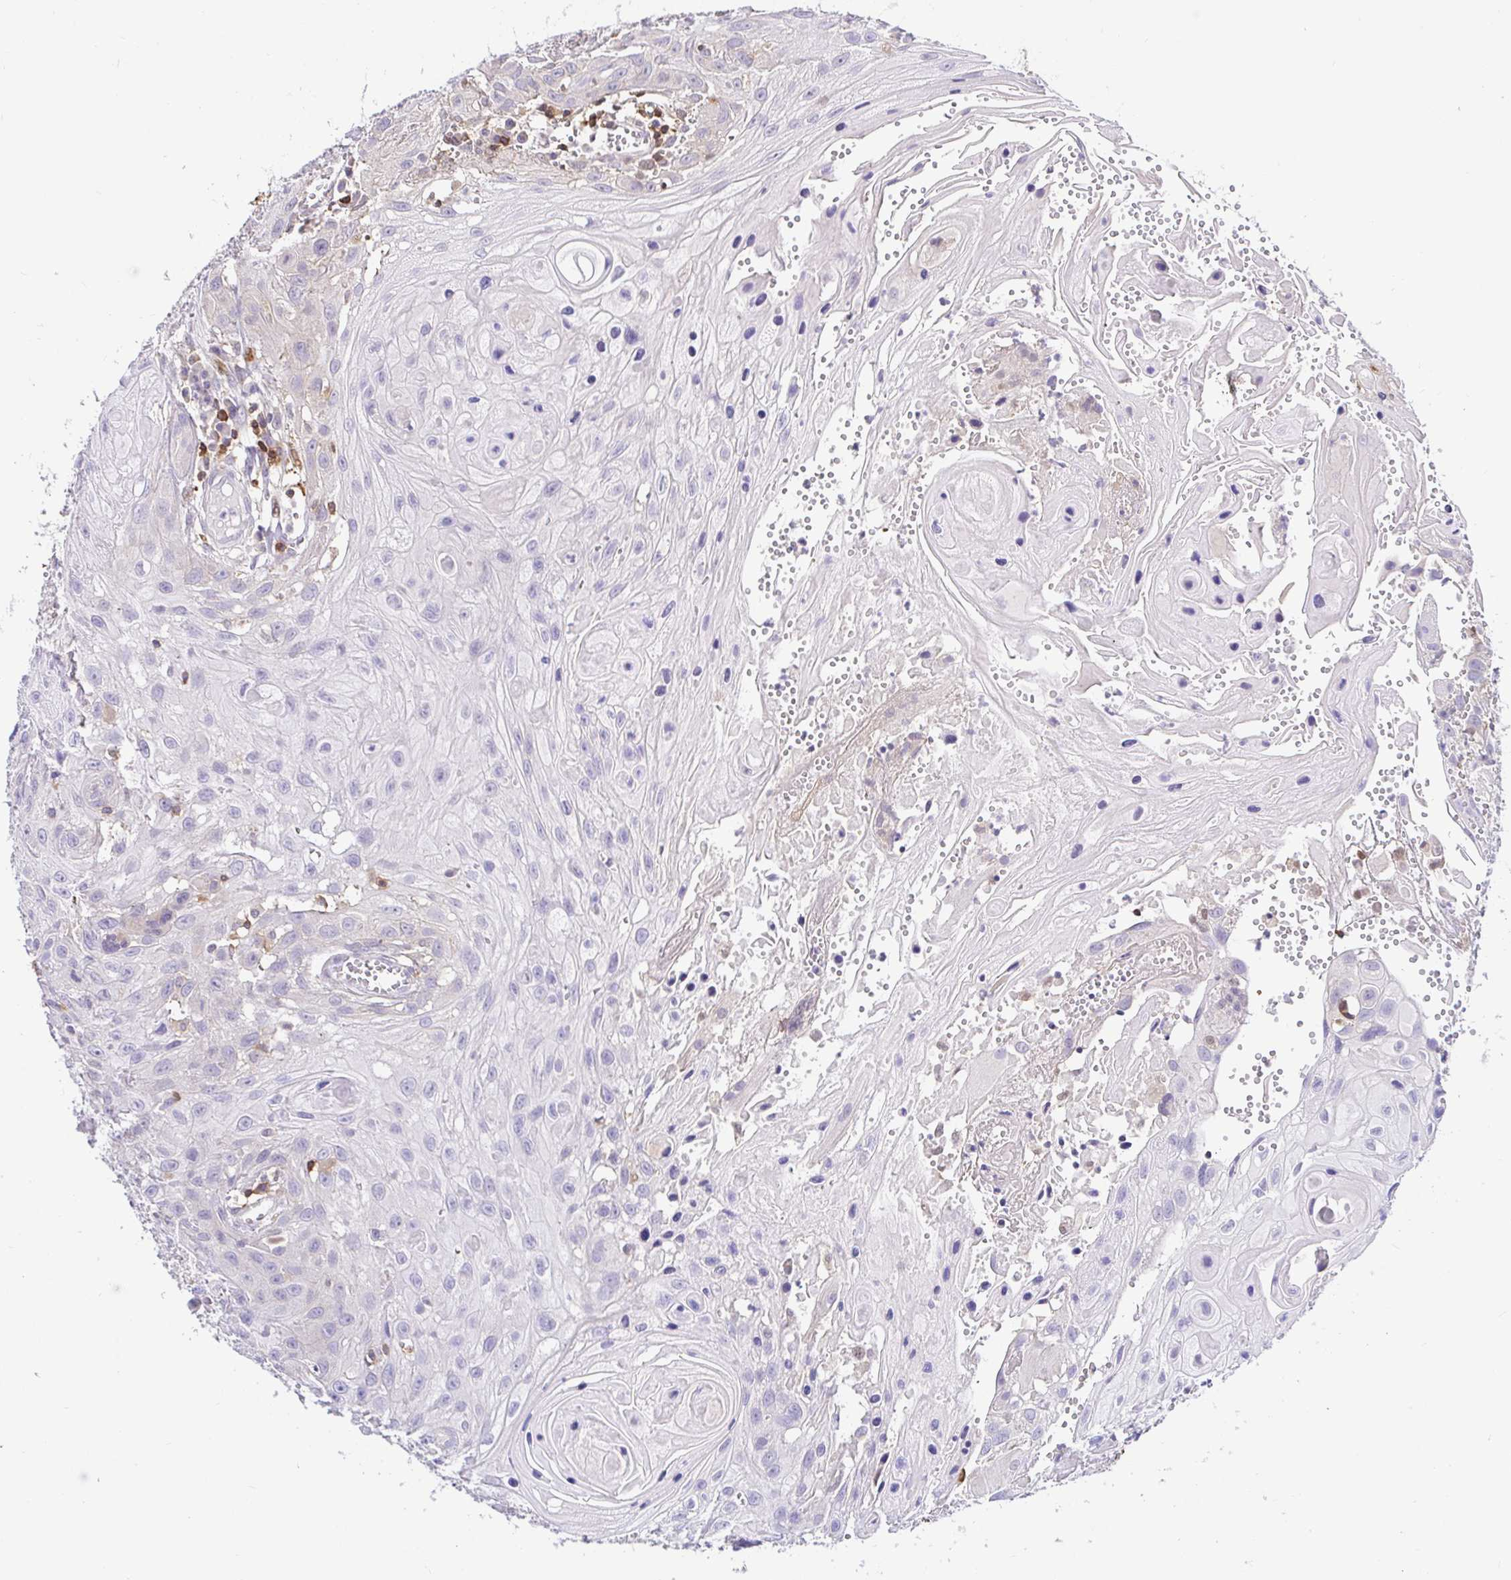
{"staining": {"intensity": "negative", "quantity": "none", "location": "none"}, "tissue": "head and neck cancer", "cell_type": "Tumor cells", "image_type": "cancer", "snomed": [{"axis": "morphology", "description": "Squamous cell carcinoma, NOS"}, {"axis": "topography", "description": "Oral tissue"}, {"axis": "topography", "description": "Head-Neck"}], "caption": "An IHC histopathology image of head and neck cancer is shown. There is no staining in tumor cells of head and neck cancer.", "gene": "SKAP1", "patient": {"sex": "male", "age": 58}}